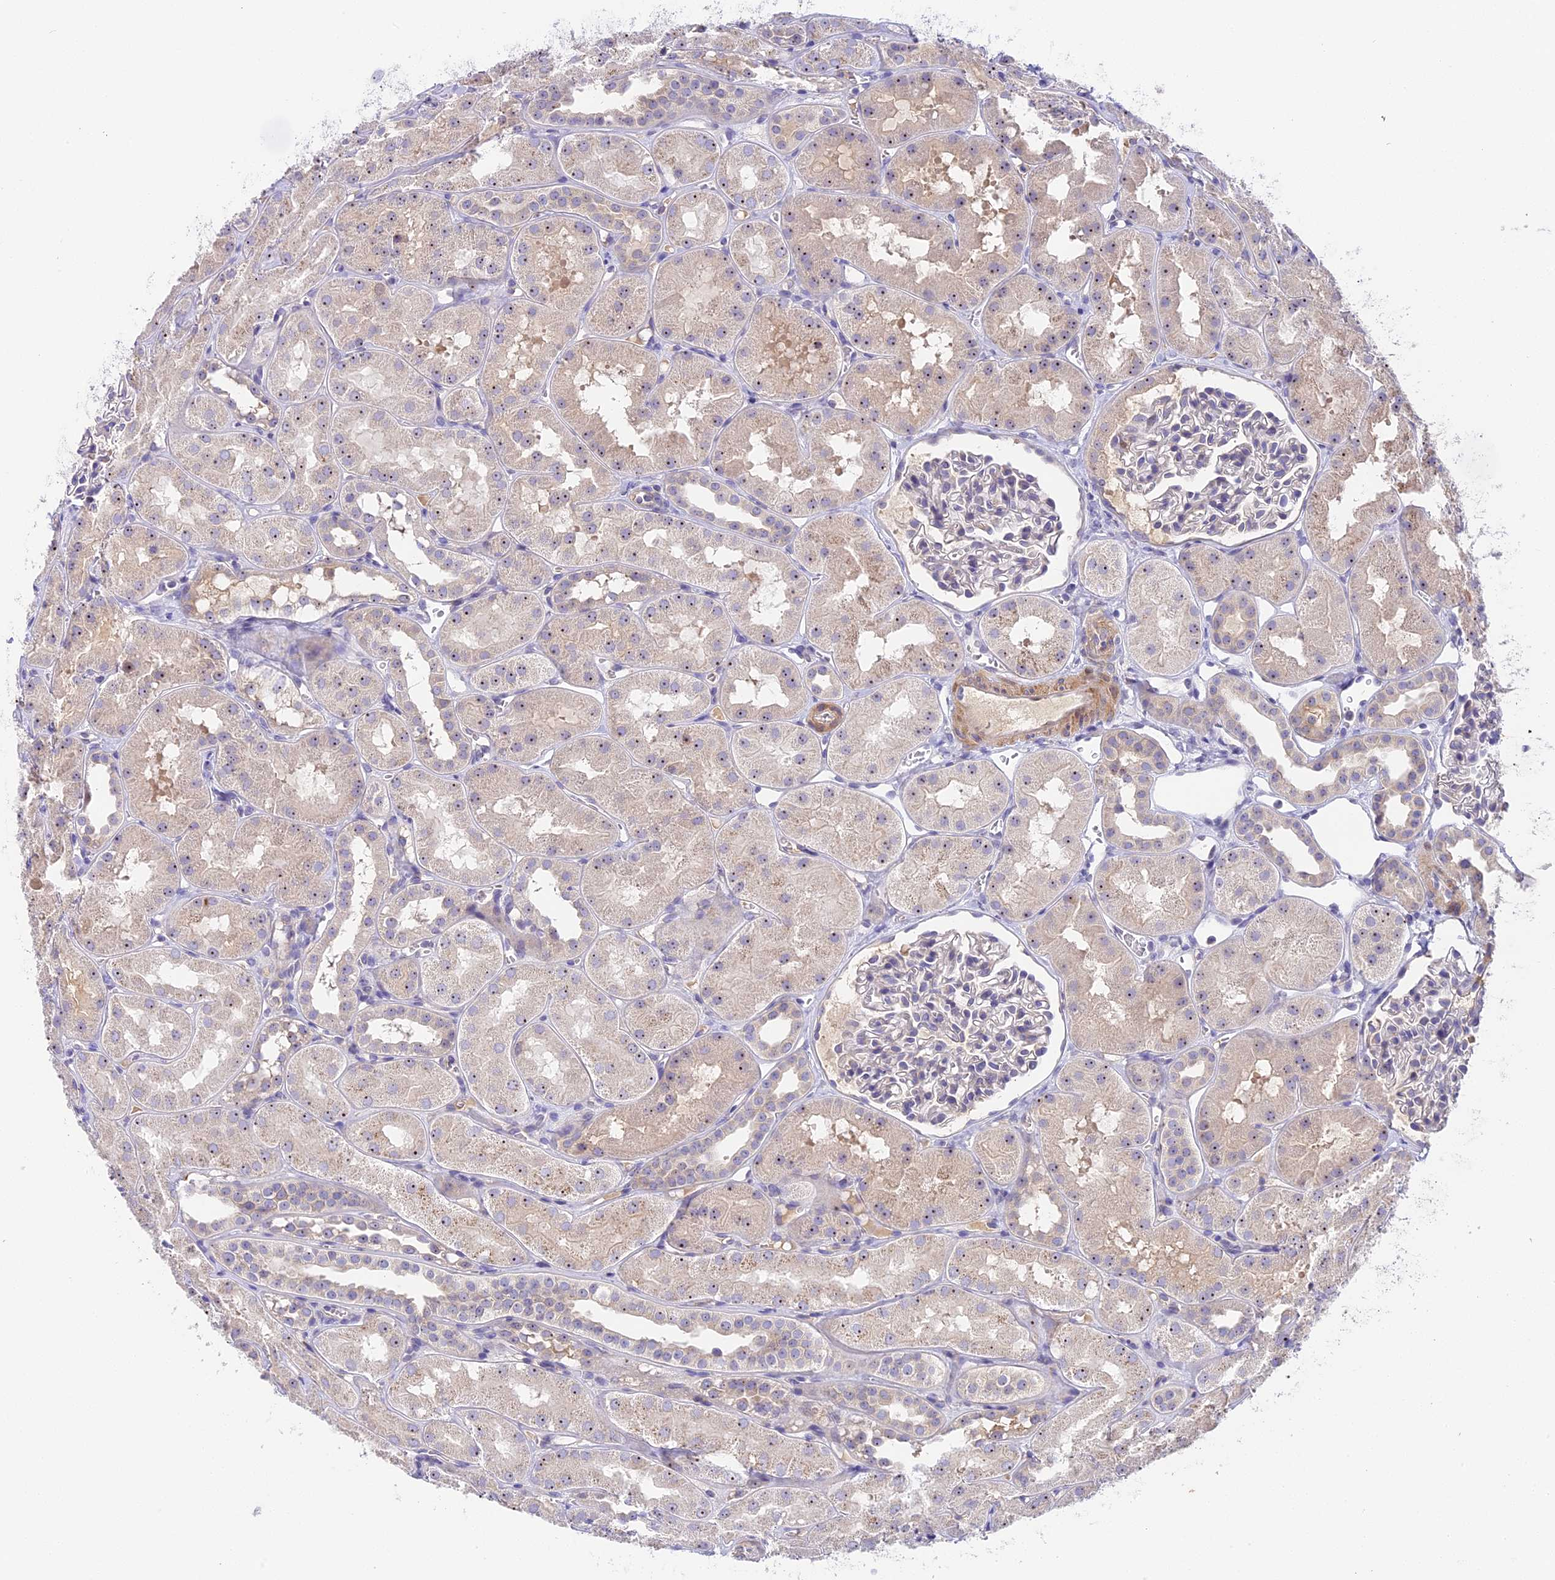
{"staining": {"intensity": "negative", "quantity": "none", "location": "none"}, "tissue": "kidney", "cell_type": "Cells in glomeruli", "image_type": "normal", "snomed": [{"axis": "morphology", "description": "Normal tissue, NOS"}, {"axis": "topography", "description": "Kidney"}, {"axis": "topography", "description": "Urinary bladder"}], "caption": "This is an immunohistochemistry (IHC) image of normal human kidney. There is no positivity in cells in glomeruli.", "gene": "RAD51", "patient": {"sex": "male", "age": 16}}